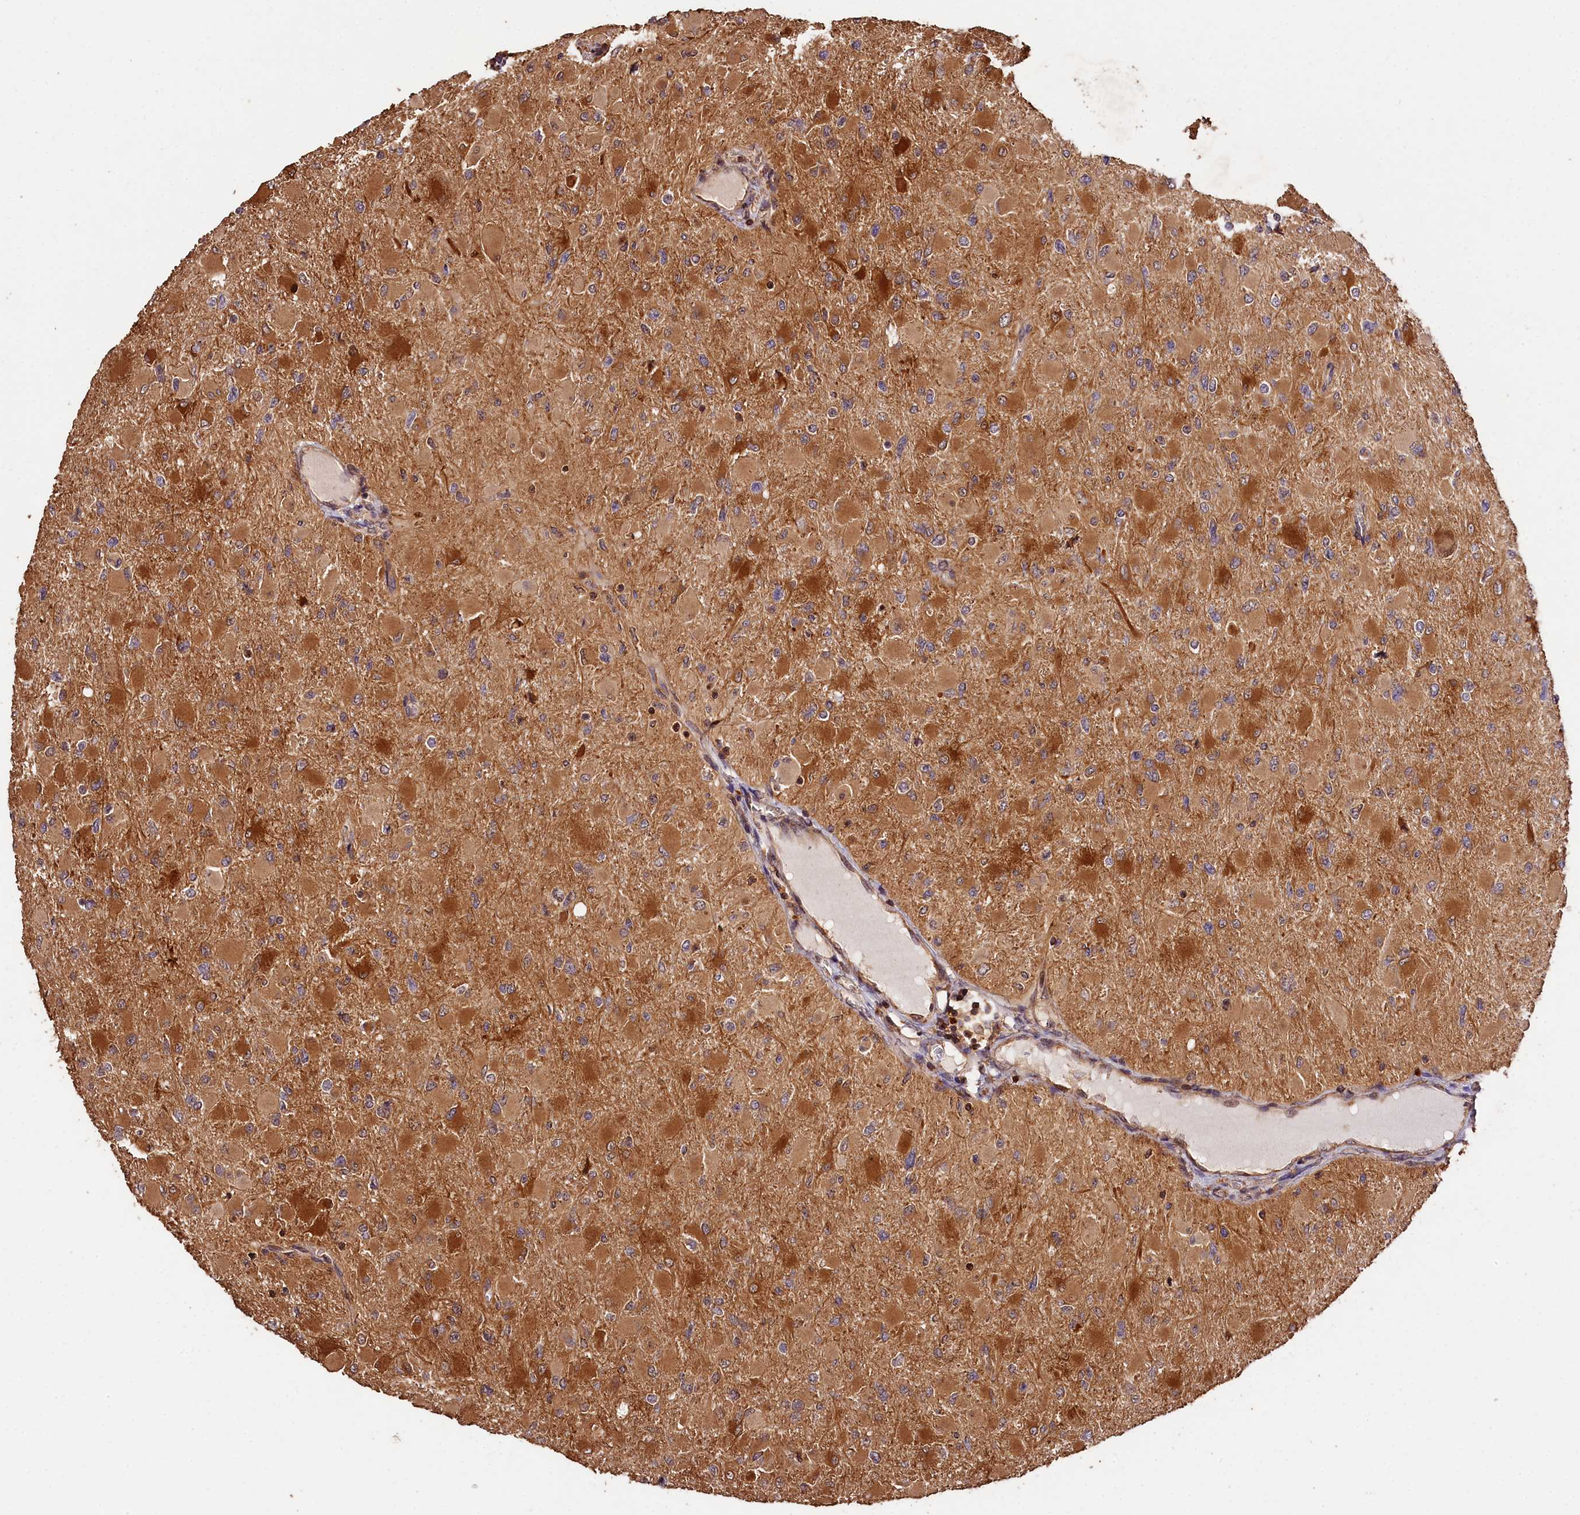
{"staining": {"intensity": "moderate", "quantity": "25%-75%", "location": "cytoplasmic/membranous"}, "tissue": "glioma", "cell_type": "Tumor cells", "image_type": "cancer", "snomed": [{"axis": "morphology", "description": "Glioma, malignant, High grade"}, {"axis": "topography", "description": "Cerebral cortex"}], "caption": "Immunohistochemical staining of malignant glioma (high-grade) exhibits moderate cytoplasmic/membranous protein expression in about 25%-75% of tumor cells.", "gene": "KPTN", "patient": {"sex": "female", "age": 36}}